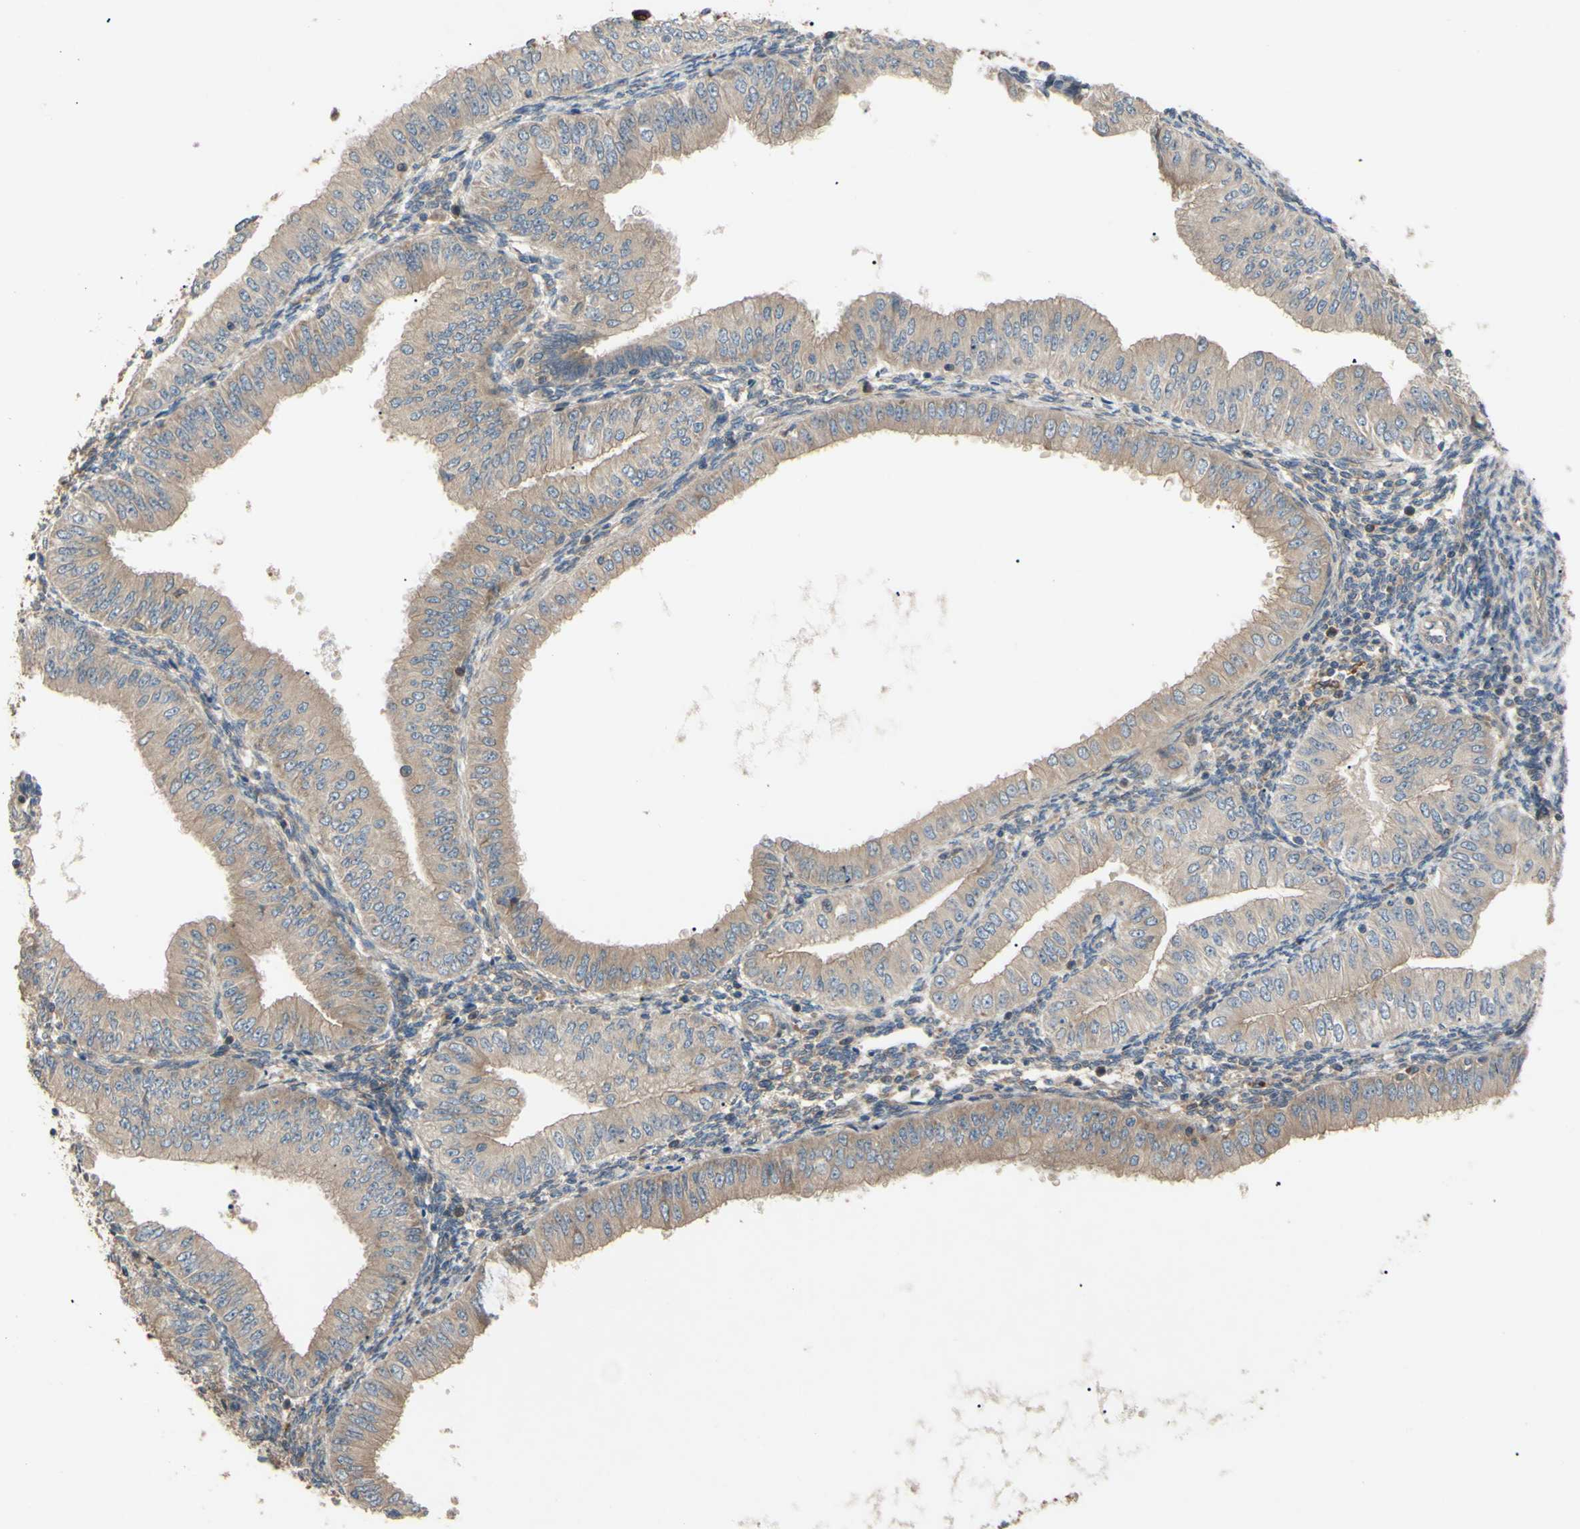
{"staining": {"intensity": "weak", "quantity": ">75%", "location": "cytoplasmic/membranous"}, "tissue": "endometrial cancer", "cell_type": "Tumor cells", "image_type": "cancer", "snomed": [{"axis": "morphology", "description": "Normal tissue, NOS"}, {"axis": "morphology", "description": "Adenocarcinoma, NOS"}, {"axis": "topography", "description": "Endometrium"}], "caption": "Endometrial cancer (adenocarcinoma) stained for a protein shows weak cytoplasmic/membranous positivity in tumor cells.", "gene": "SPTLC1", "patient": {"sex": "female", "age": 53}}